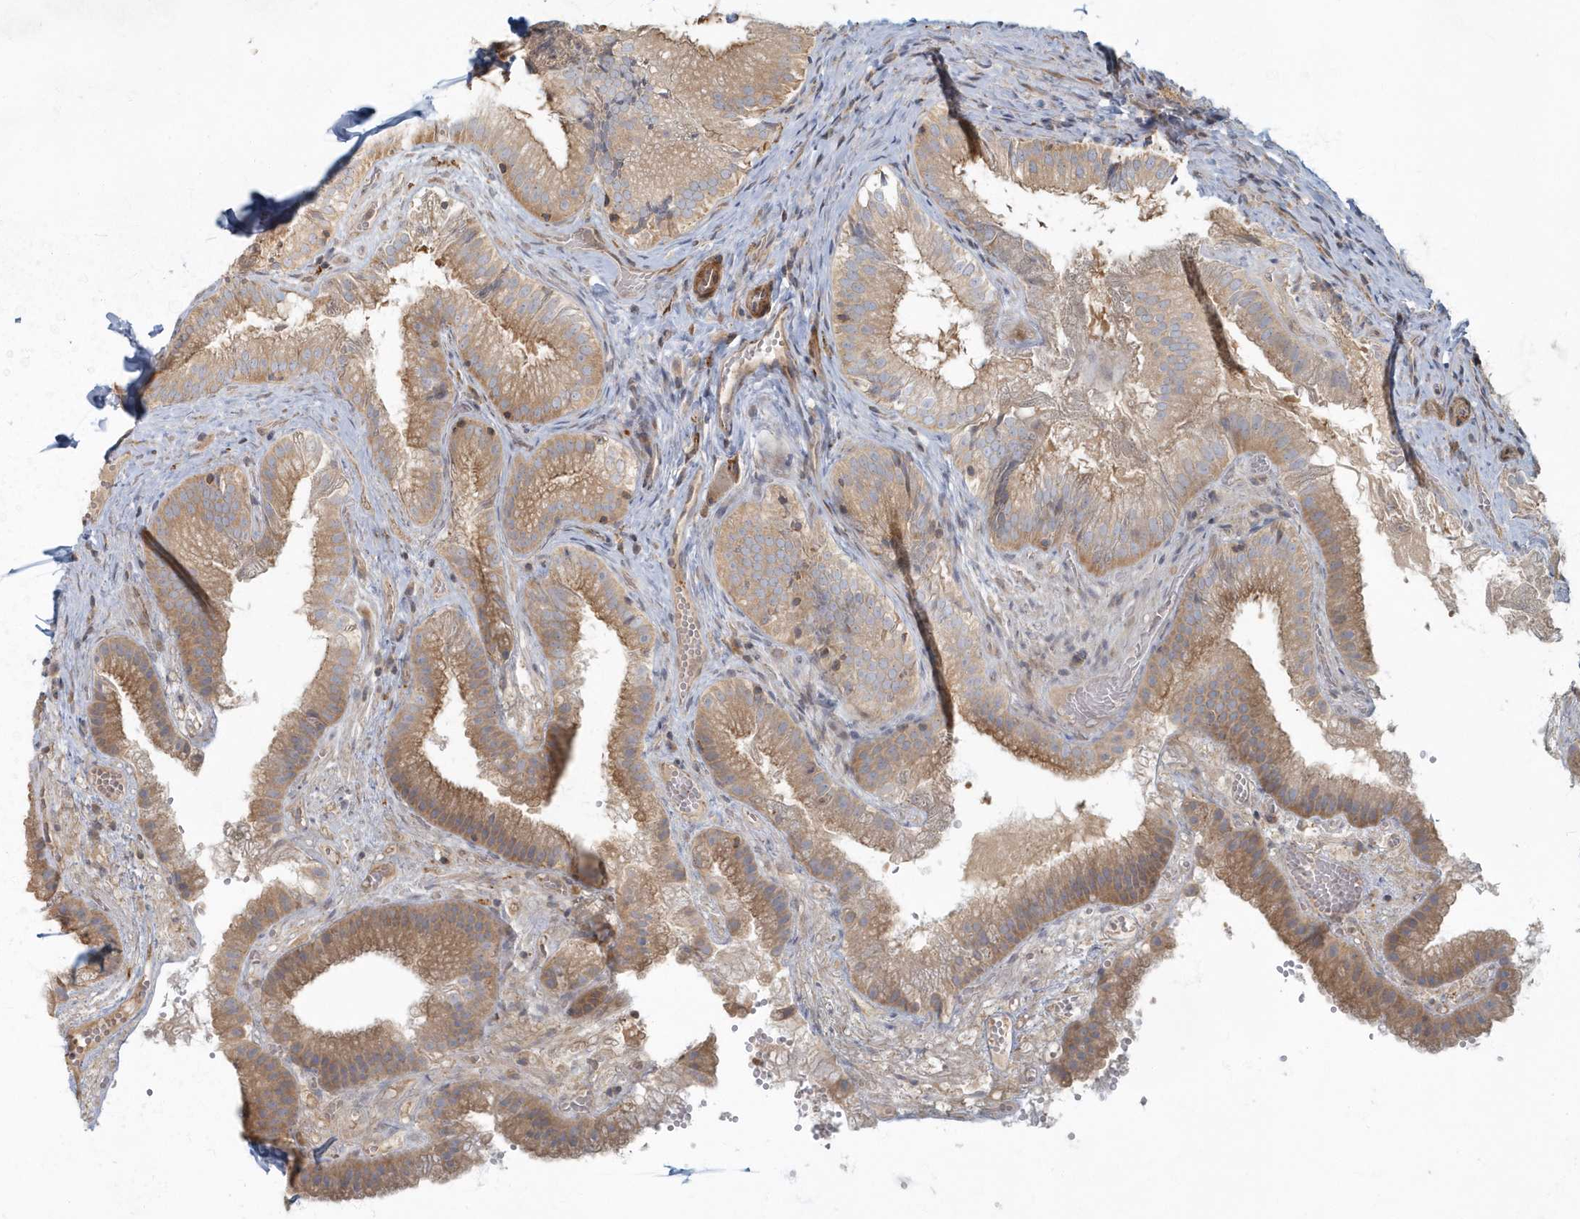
{"staining": {"intensity": "moderate", "quantity": ">75%", "location": "cytoplasmic/membranous"}, "tissue": "gallbladder", "cell_type": "Glandular cells", "image_type": "normal", "snomed": [{"axis": "morphology", "description": "Normal tissue, NOS"}, {"axis": "topography", "description": "Gallbladder"}], "caption": "A brown stain highlights moderate cytoplasmic/membranous expression of a protein in glandular cells of normal gallbladder.", "gene": "ARHGEF38", "patient": {"sex": "female", "age": 30}}